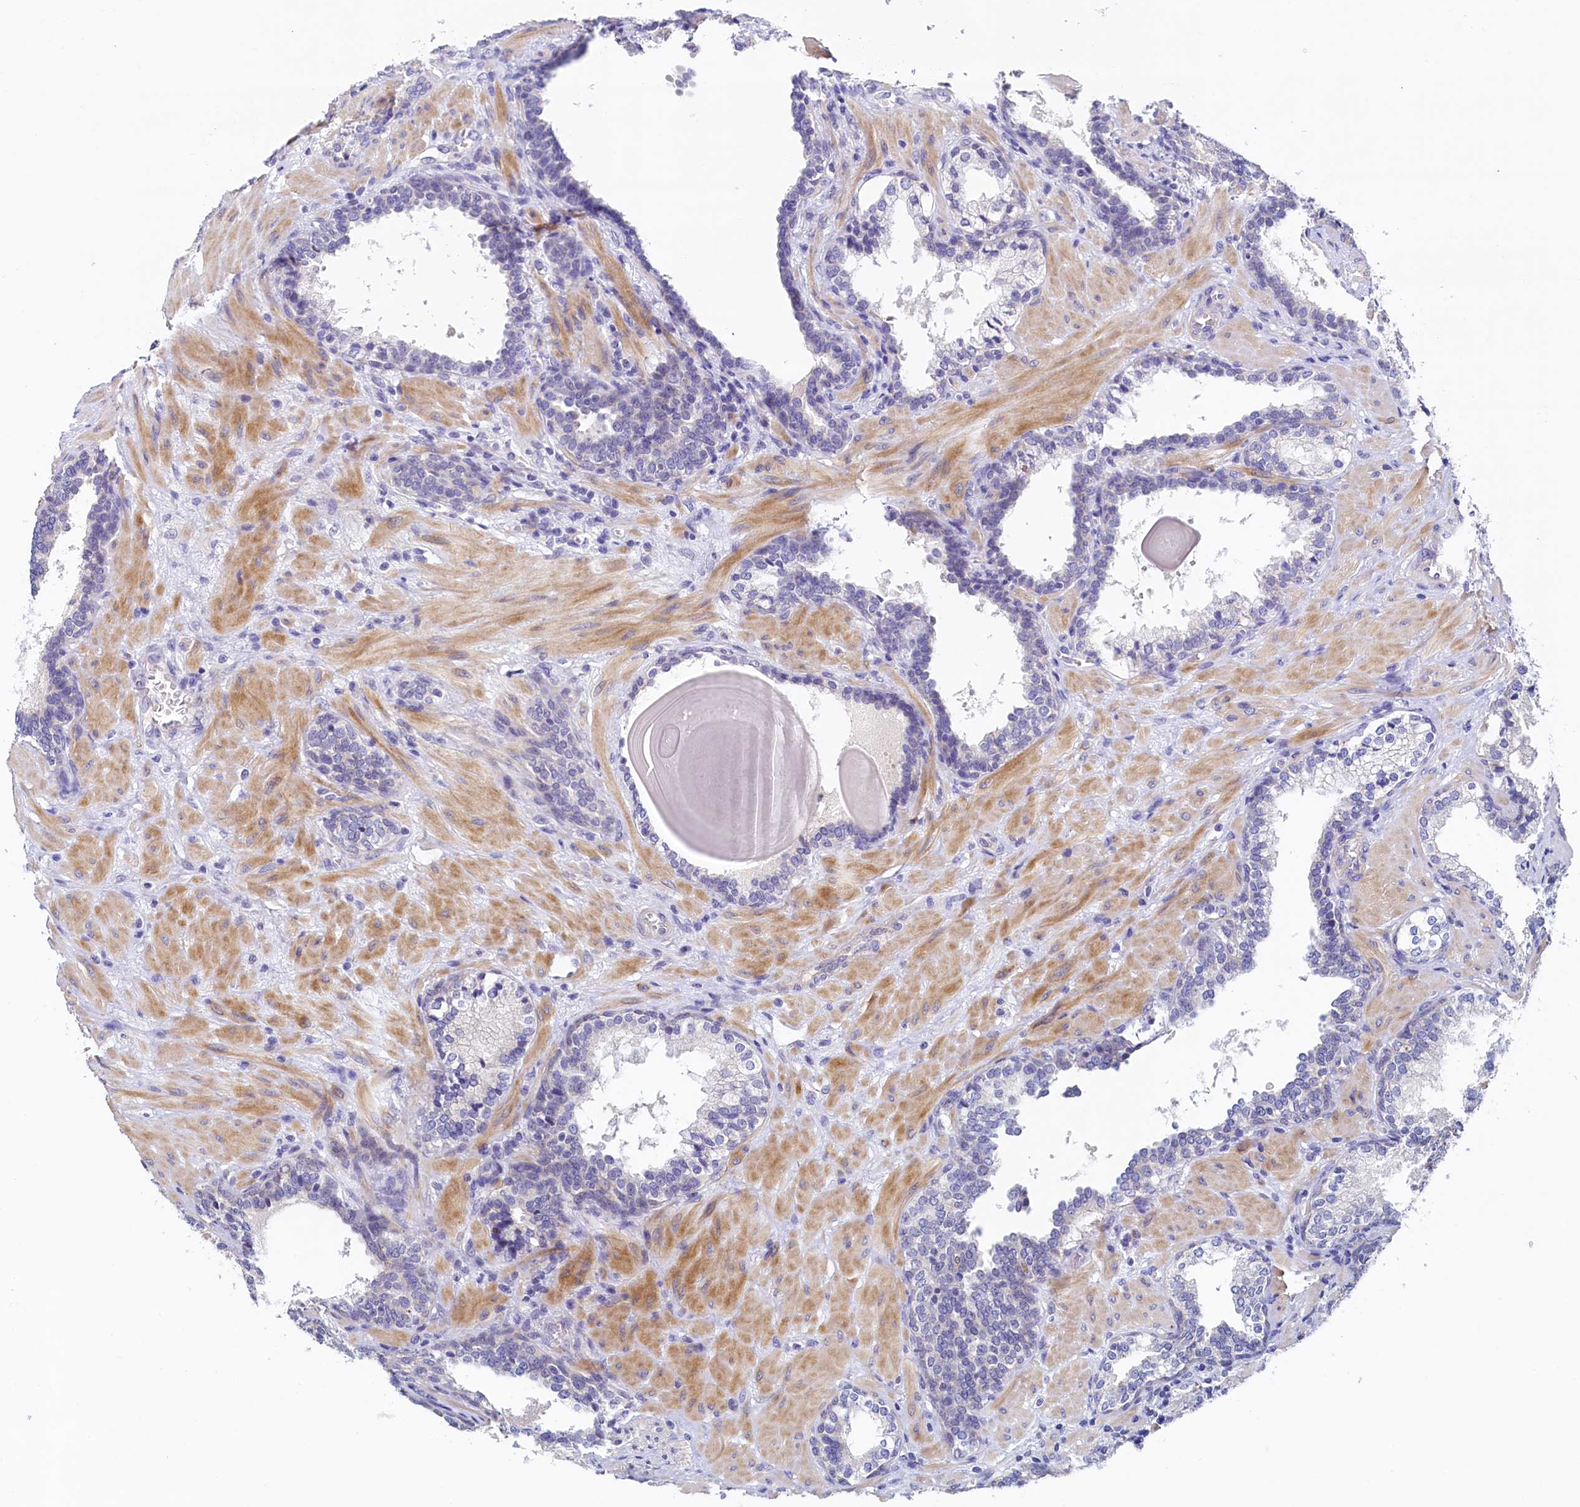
{"staining": {"intensity": "negative", "quantity": "none", "location": "none"}, "tissue": "prostate cancer", "cell_type": "Tumor cells", "image_type": "cancer", "snomed": [{"axis": "morphology", "description": "Adenocarcinoma, Low grade"}, {"axis": "topography", "description": "Prostate"}], "caption": "Immunohistochemistry histopathology image of human prostate adenocarcinoma (low-grade) stained for a protein (brown), which exhibits no positivity in tumor cells.", "gene": "DTD1", "patient": {"sex": "male", "age": 60}}